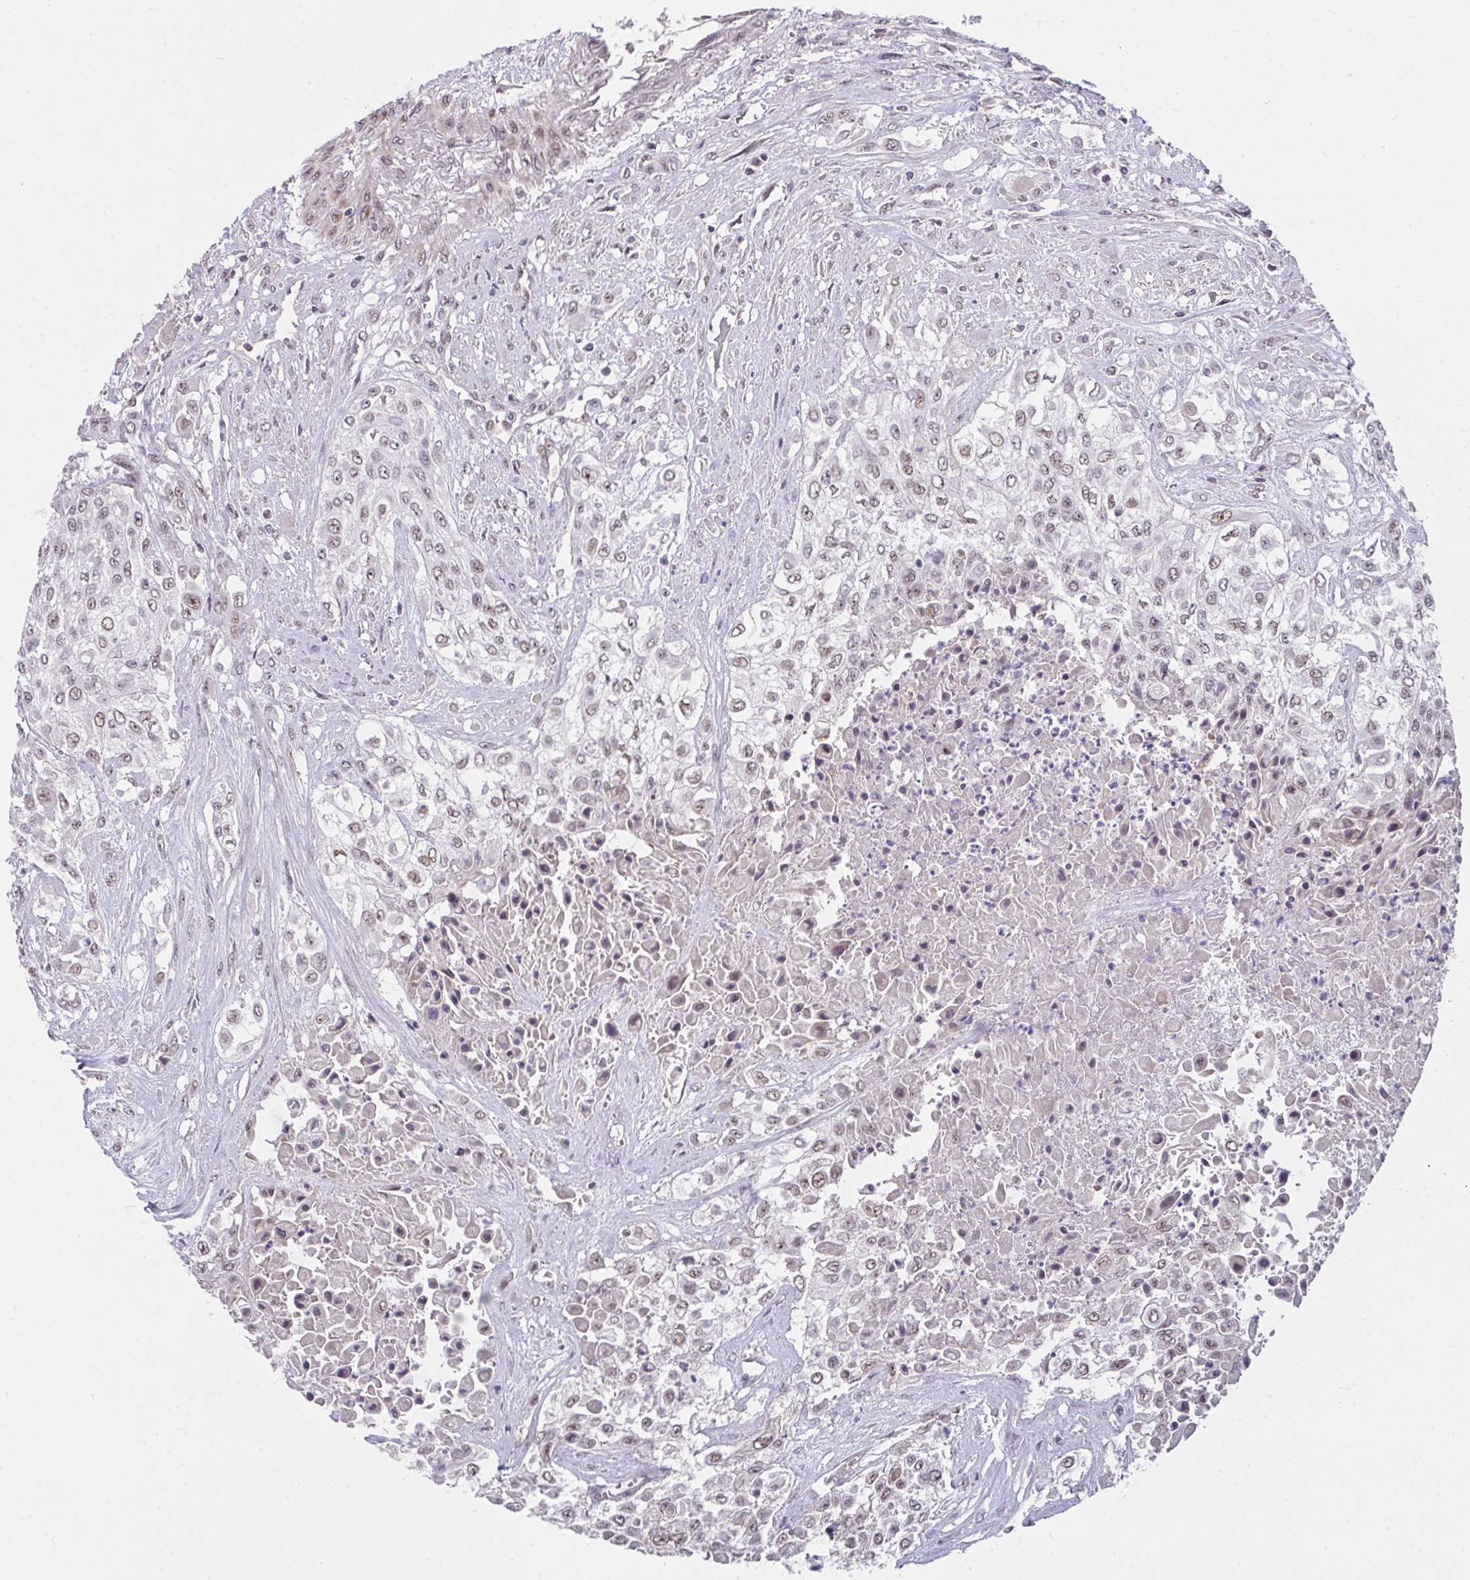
{"staining": {"intensity": "weak", "quantity": ">75%", "location": "nuclear"}, "tissue": "urothelial cancer", "cell_type": "Tumor cells", "image_type": "cancer", "snomed": [{"axis": "morphology", "description": "Urothelial carcinoma, High grade"}, {"axis": "topography", "description": "Urinary bladder"}], "caption": "DAB immunohistochemical staining of human high-grade urothelial carcinoma reveals weak nuclear protein staining in approximately >75% of tumor cells. (Stains: DAB (3,3'-diaminobenzidine) in brown, nuclei in blue, Microscopy: brightfield microscopy at high magnification).", "gene": "RBBP6", "patient": {"sex": "male", "age": 57}}